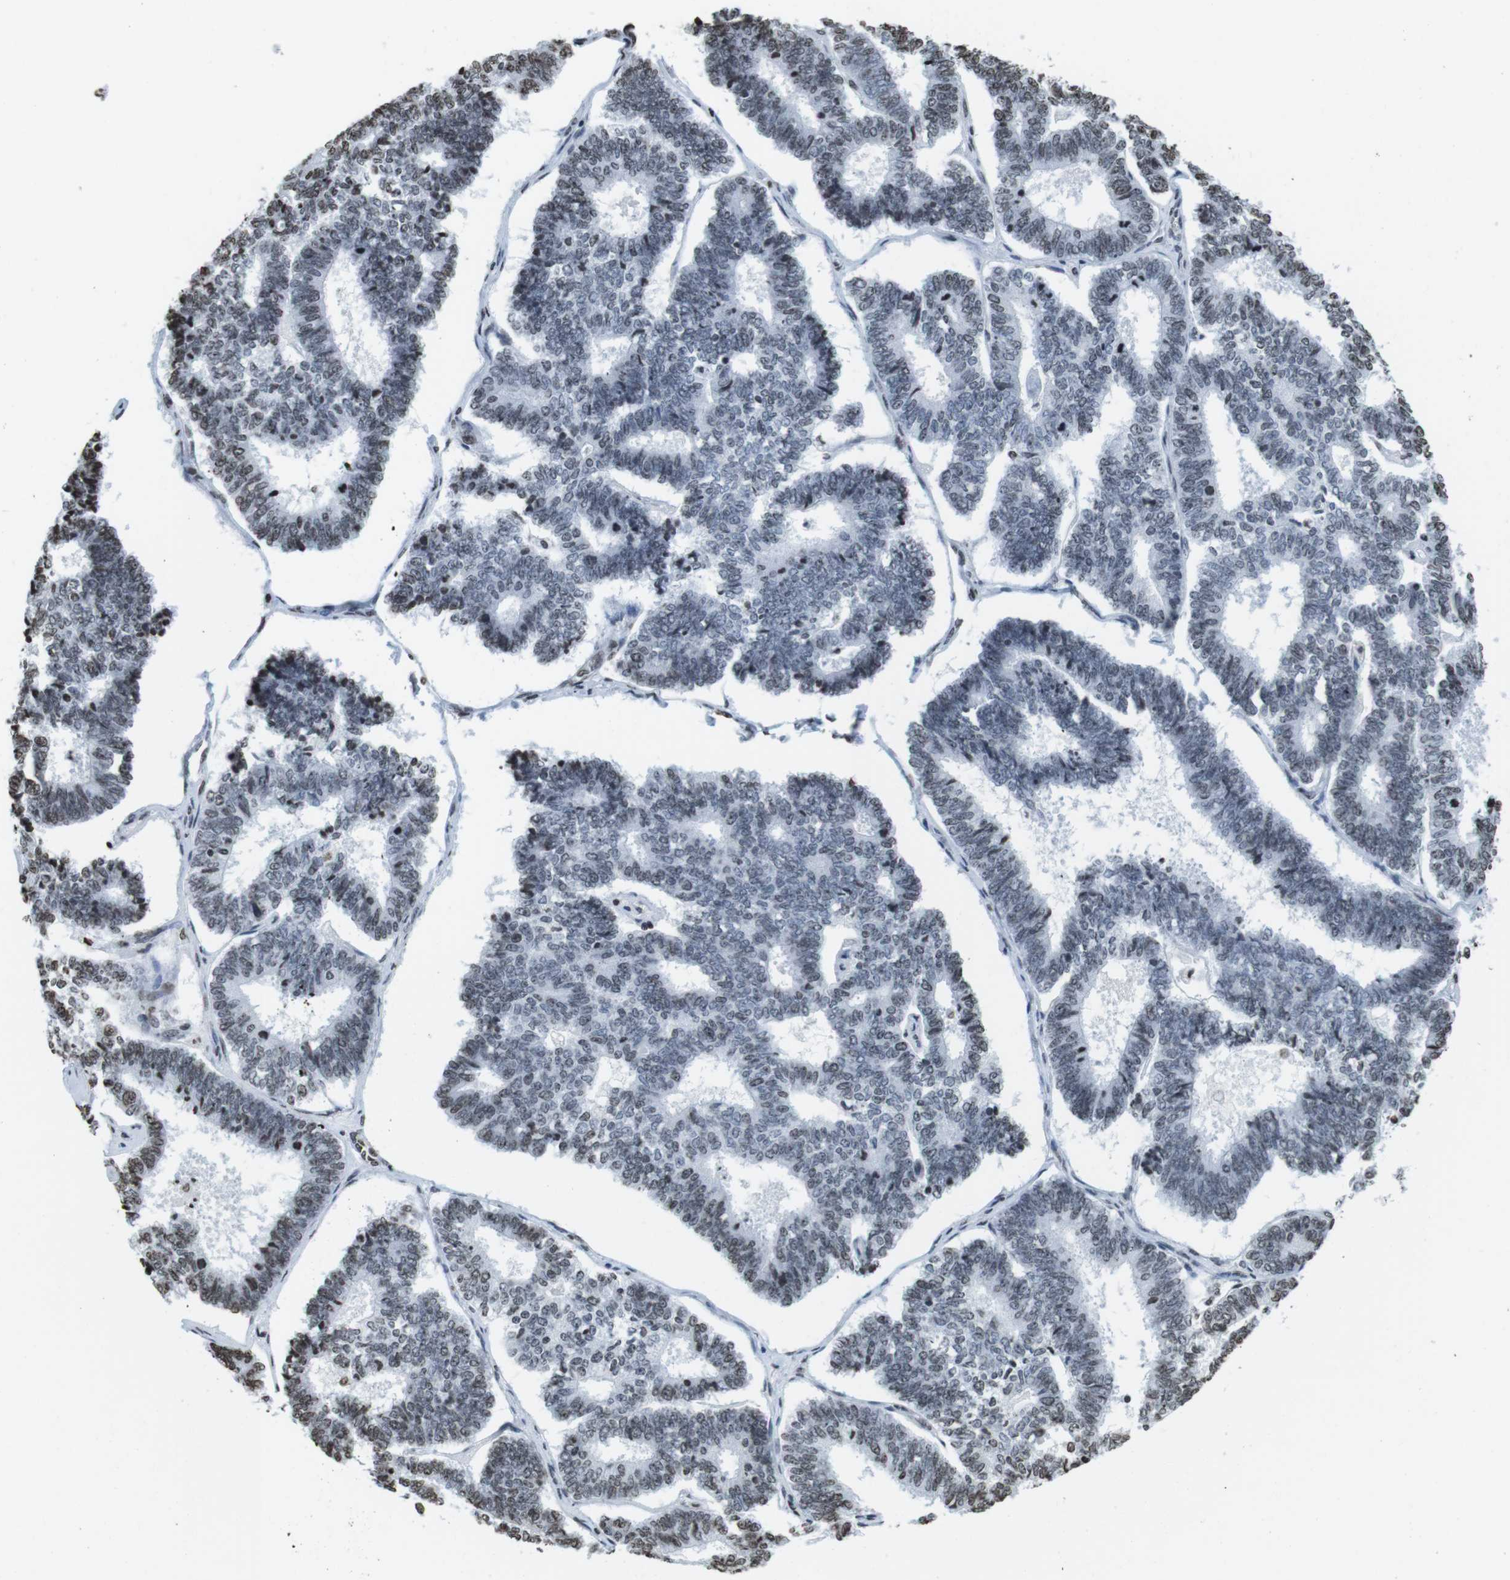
{"staining": {"intensity": "moderate", "quantity": "<25%", "location": "nuclear"}, "tissue": "endometrial cancer", "cell_type": "Tumor cells", "image_type": "cancer", "snomed": [{"axis": "morphology", "description": "Adenocarcinoma, NOS"}, {"axis": "topography", "description": "Endometrium"}], "caption": "Tumor cells reveal moderate nuclear staining in about <25% of cells in endometrial cancer (adenocarcinoma). (DAB = brown stain, brightfield microscopy at high magnification).", "gene": "BSX", "patient": {"sex": "female", "age": 70}}